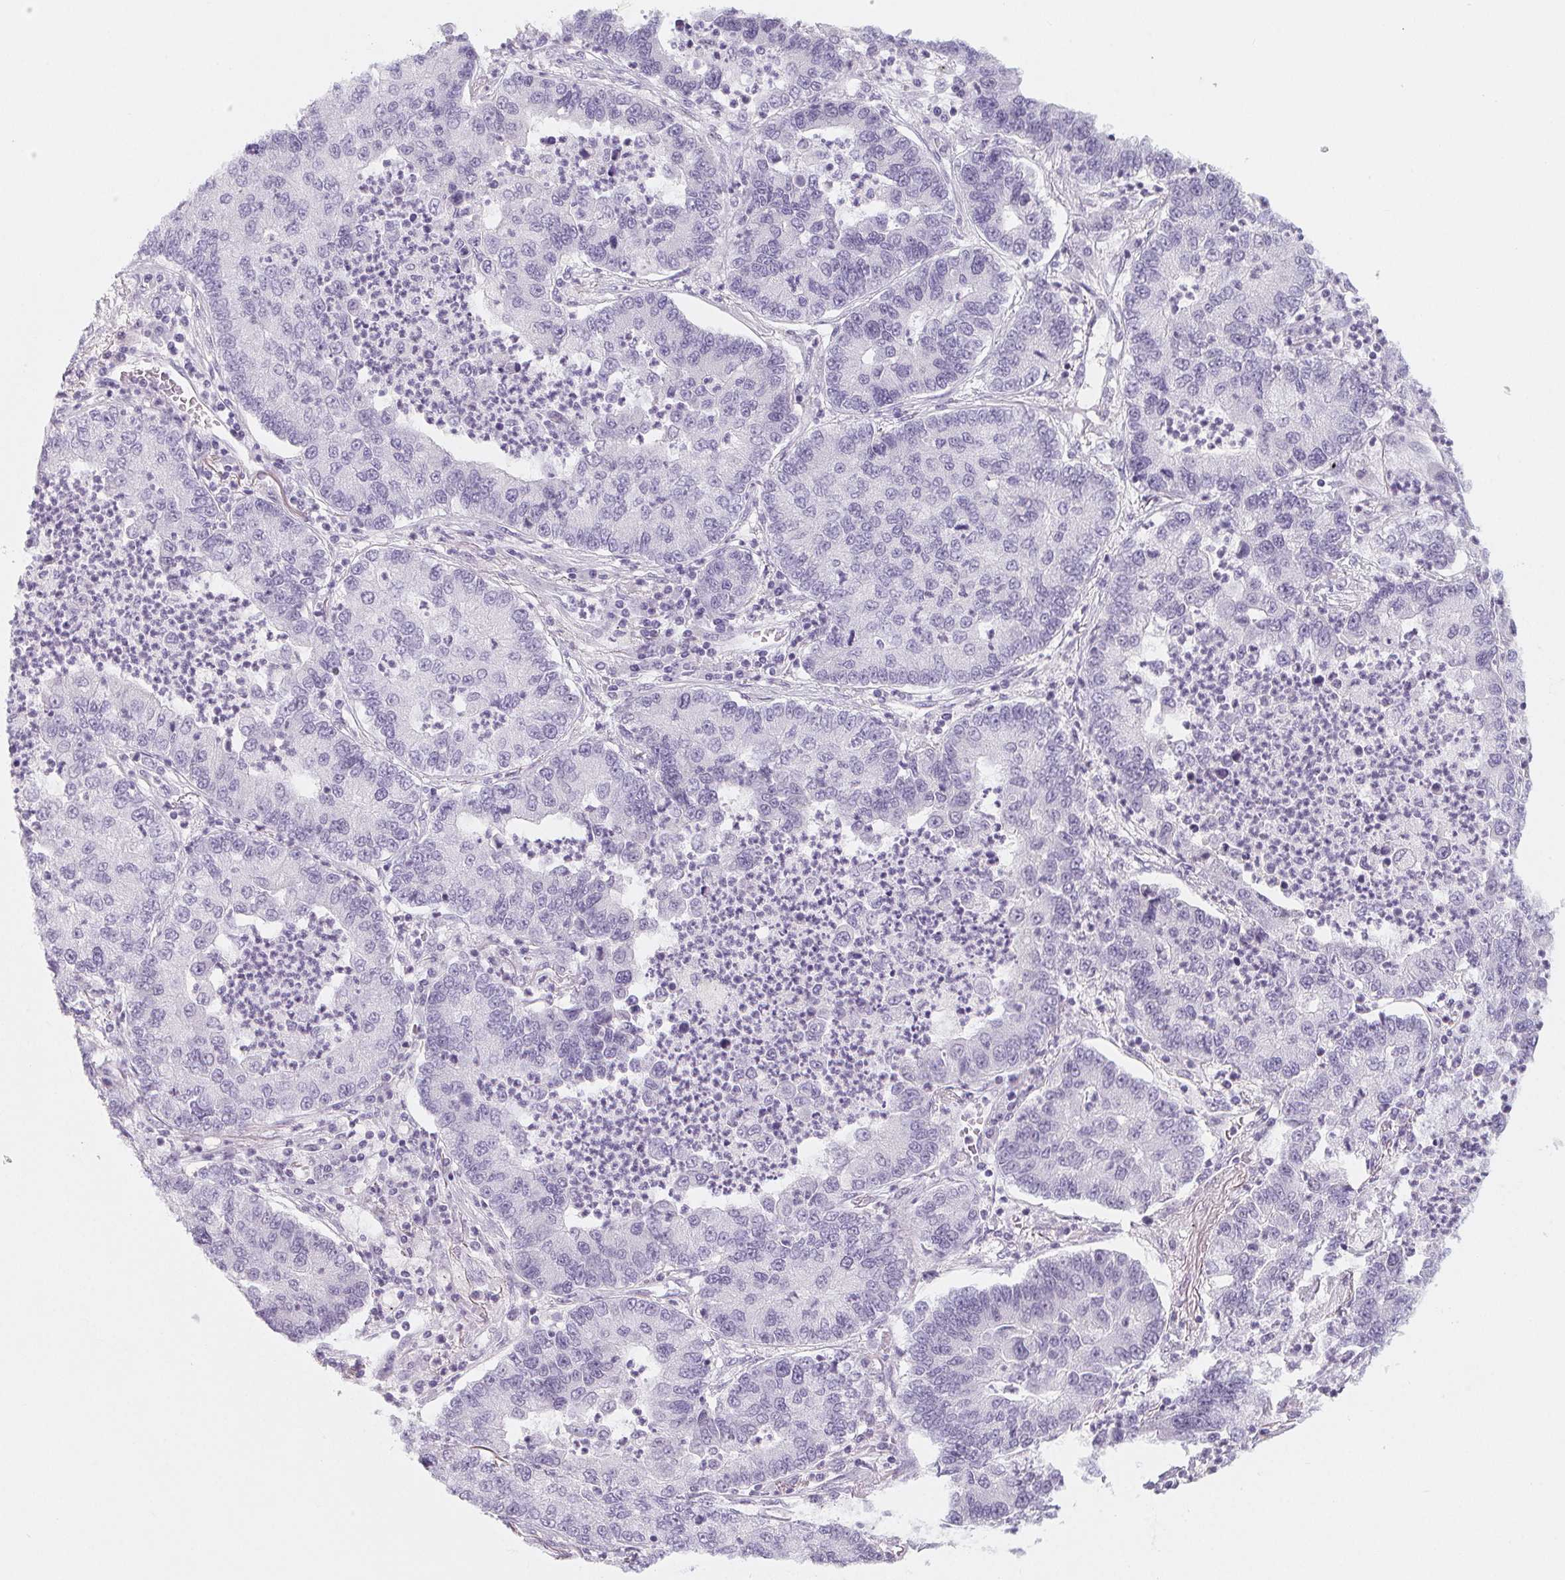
{"staining": {"intensity": "negative", "quantity": "none", "location": "none"}, "tissue": "lung cancer", "cell_type": "Tumor cells", "image_type": "cancer", "snomed": [{"axis": "morphology", "description": "Adenocarcinoma, NOS"}, {"axis": "topography", "description": "Lung"}], "caption": "The photomicrograph displays no staining of tumor cells in adenocarcinoma (lung).", "gene": "SH3GL2", "patient": {"sex": "female", "age": 57}}